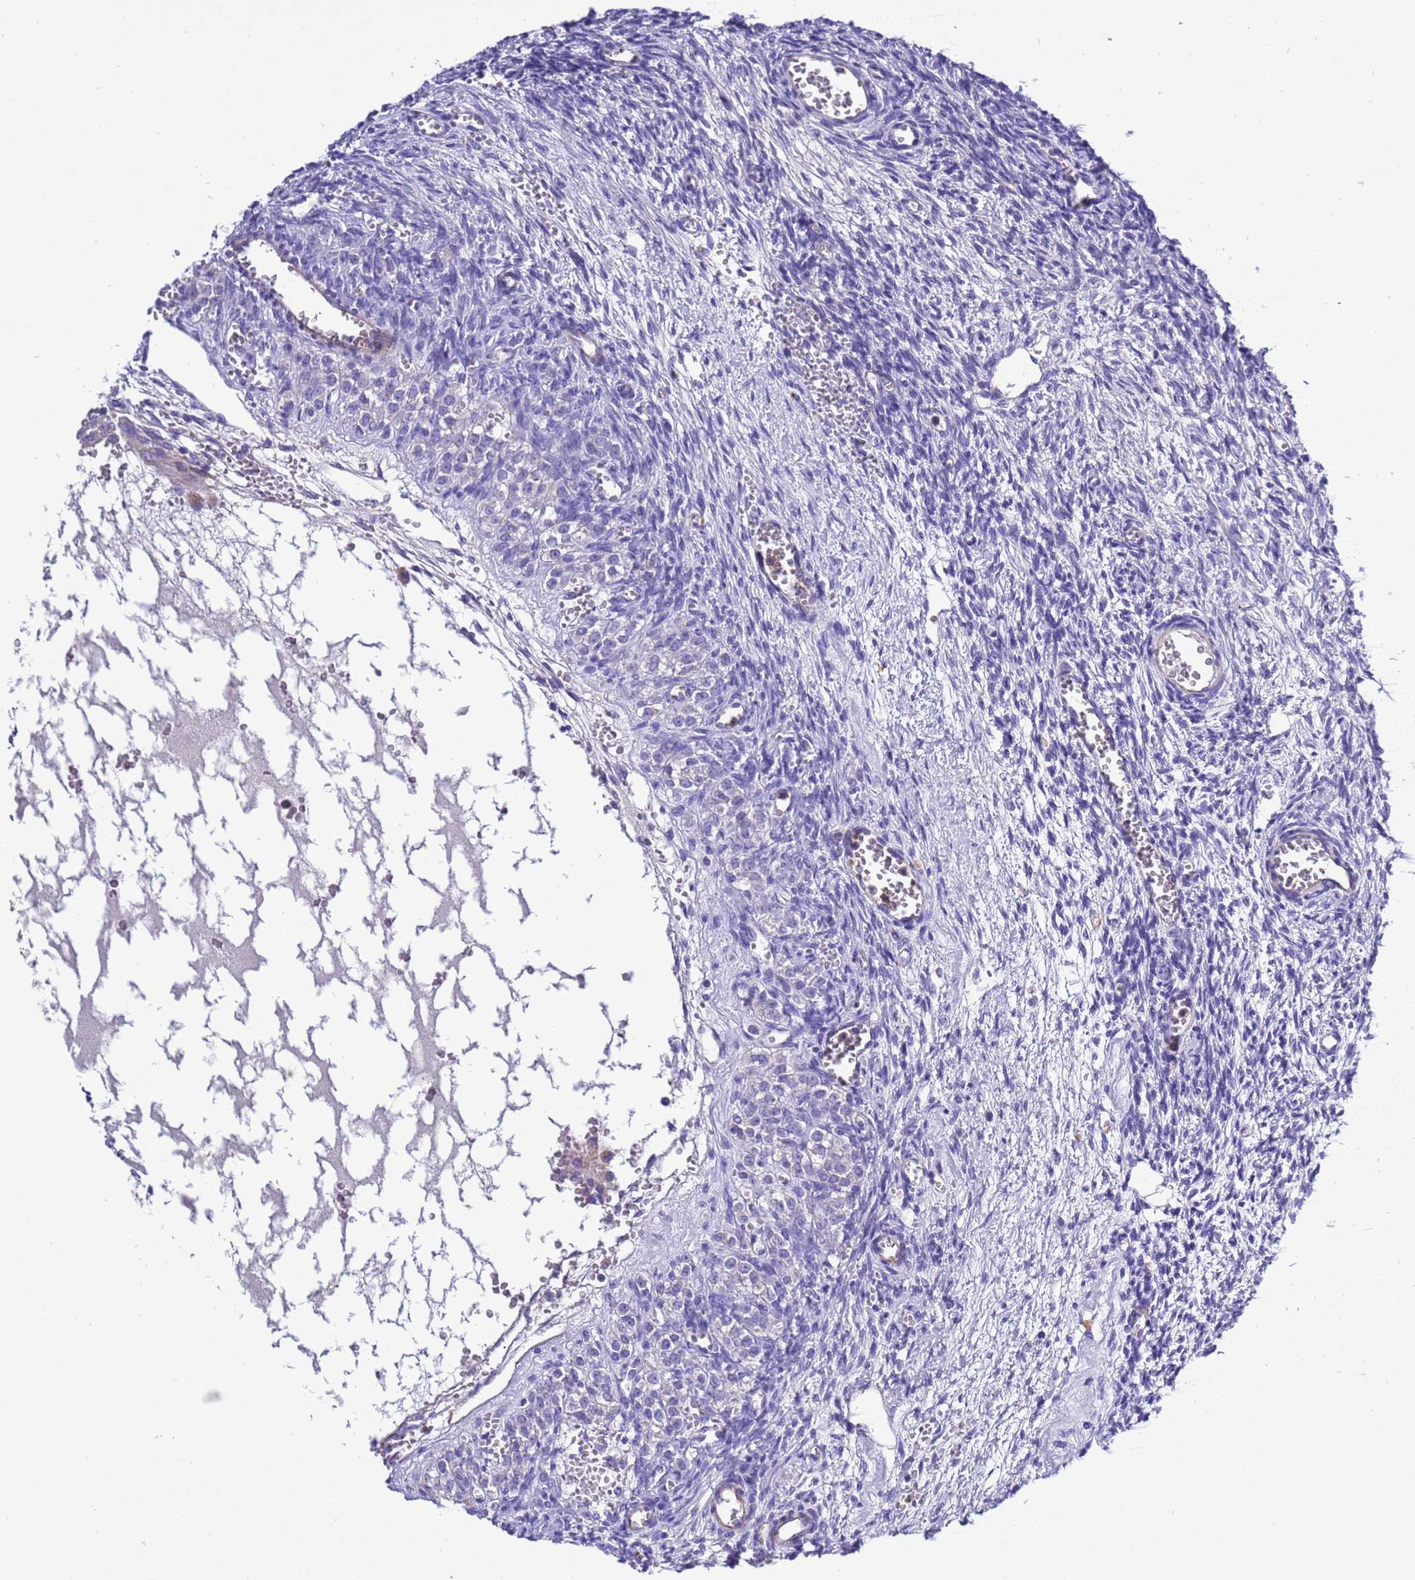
{"staining": {"intensity": "negative", "quantity": "none", "location": "none"}, "tissue": "ovary", "cell_type": "Ovarian stroma cells", "image_type": "normal", "snomed": [{"axis": "morphology", "description": "Normal tissue, NOS"}, {"axis": "topography", "description": "Ovary"}], "caption": "Unremarkable ovary was stained to show a protein in brown. There is no significant staining in ovarian stroma cells. The staining is performed using DAB brown chromogen with nuclei counter-stained in using hematoxylin.", "gene": "KICS2", "patient": {"sex": "female", "age": 39}}